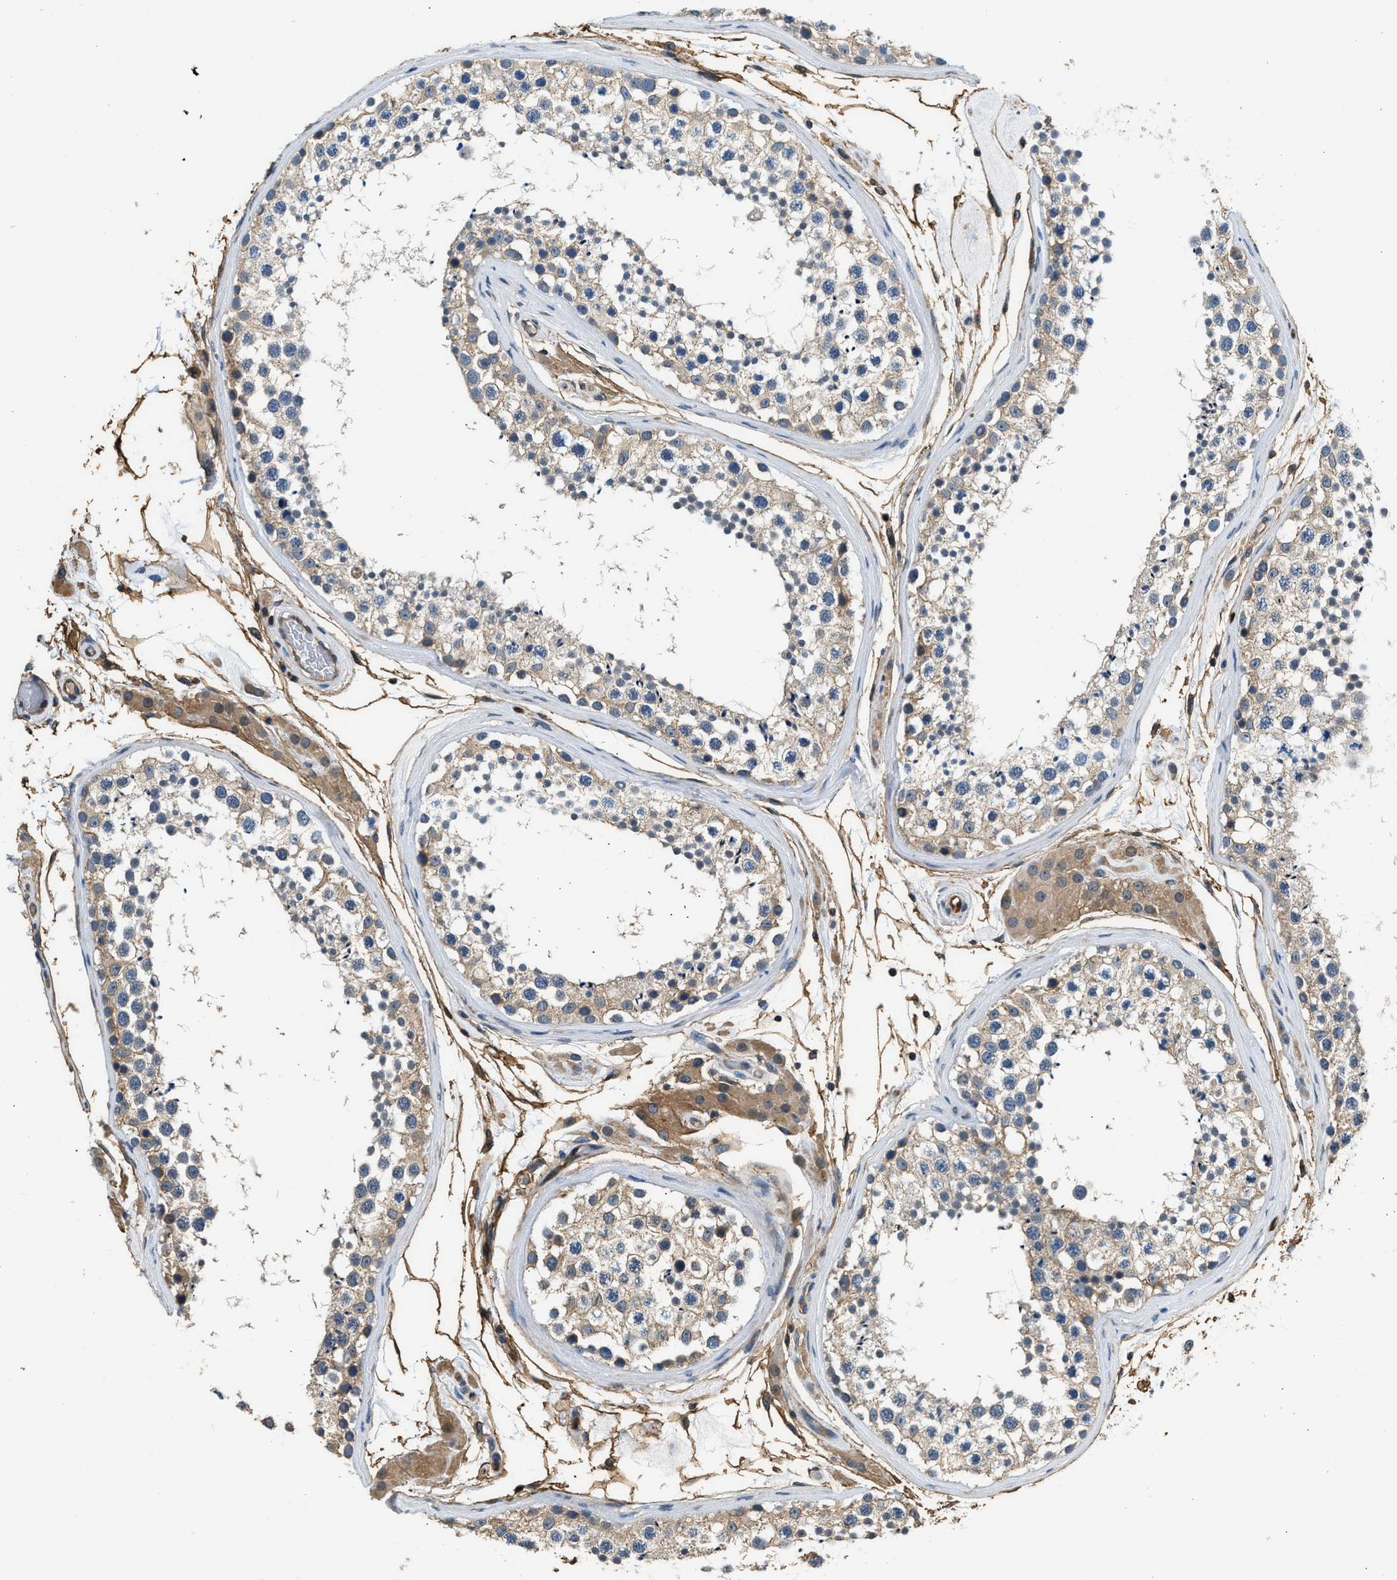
{"staining": {"intensity": "weak", "quantity": "25%-75%", "location": "cytoplasmic/membranous"}, "tissue": "testis", "cell_type": "Cells in seminiferous ducts", "image_type": "normal", "snomed": [{"axis": "morphology", "description": "Normal tissue, NOS"}, {"axis": "topography", "description": "Testis"}], "caption": "DAB immunohistochemical staining of benign human testis demonstrates weak cytoplasmic/membranous protein expression in approximately 25%-75% of cells in seminiferous ducts.", "gene": "ANXA3", "patient": {"sex": "male", "age": 46}}